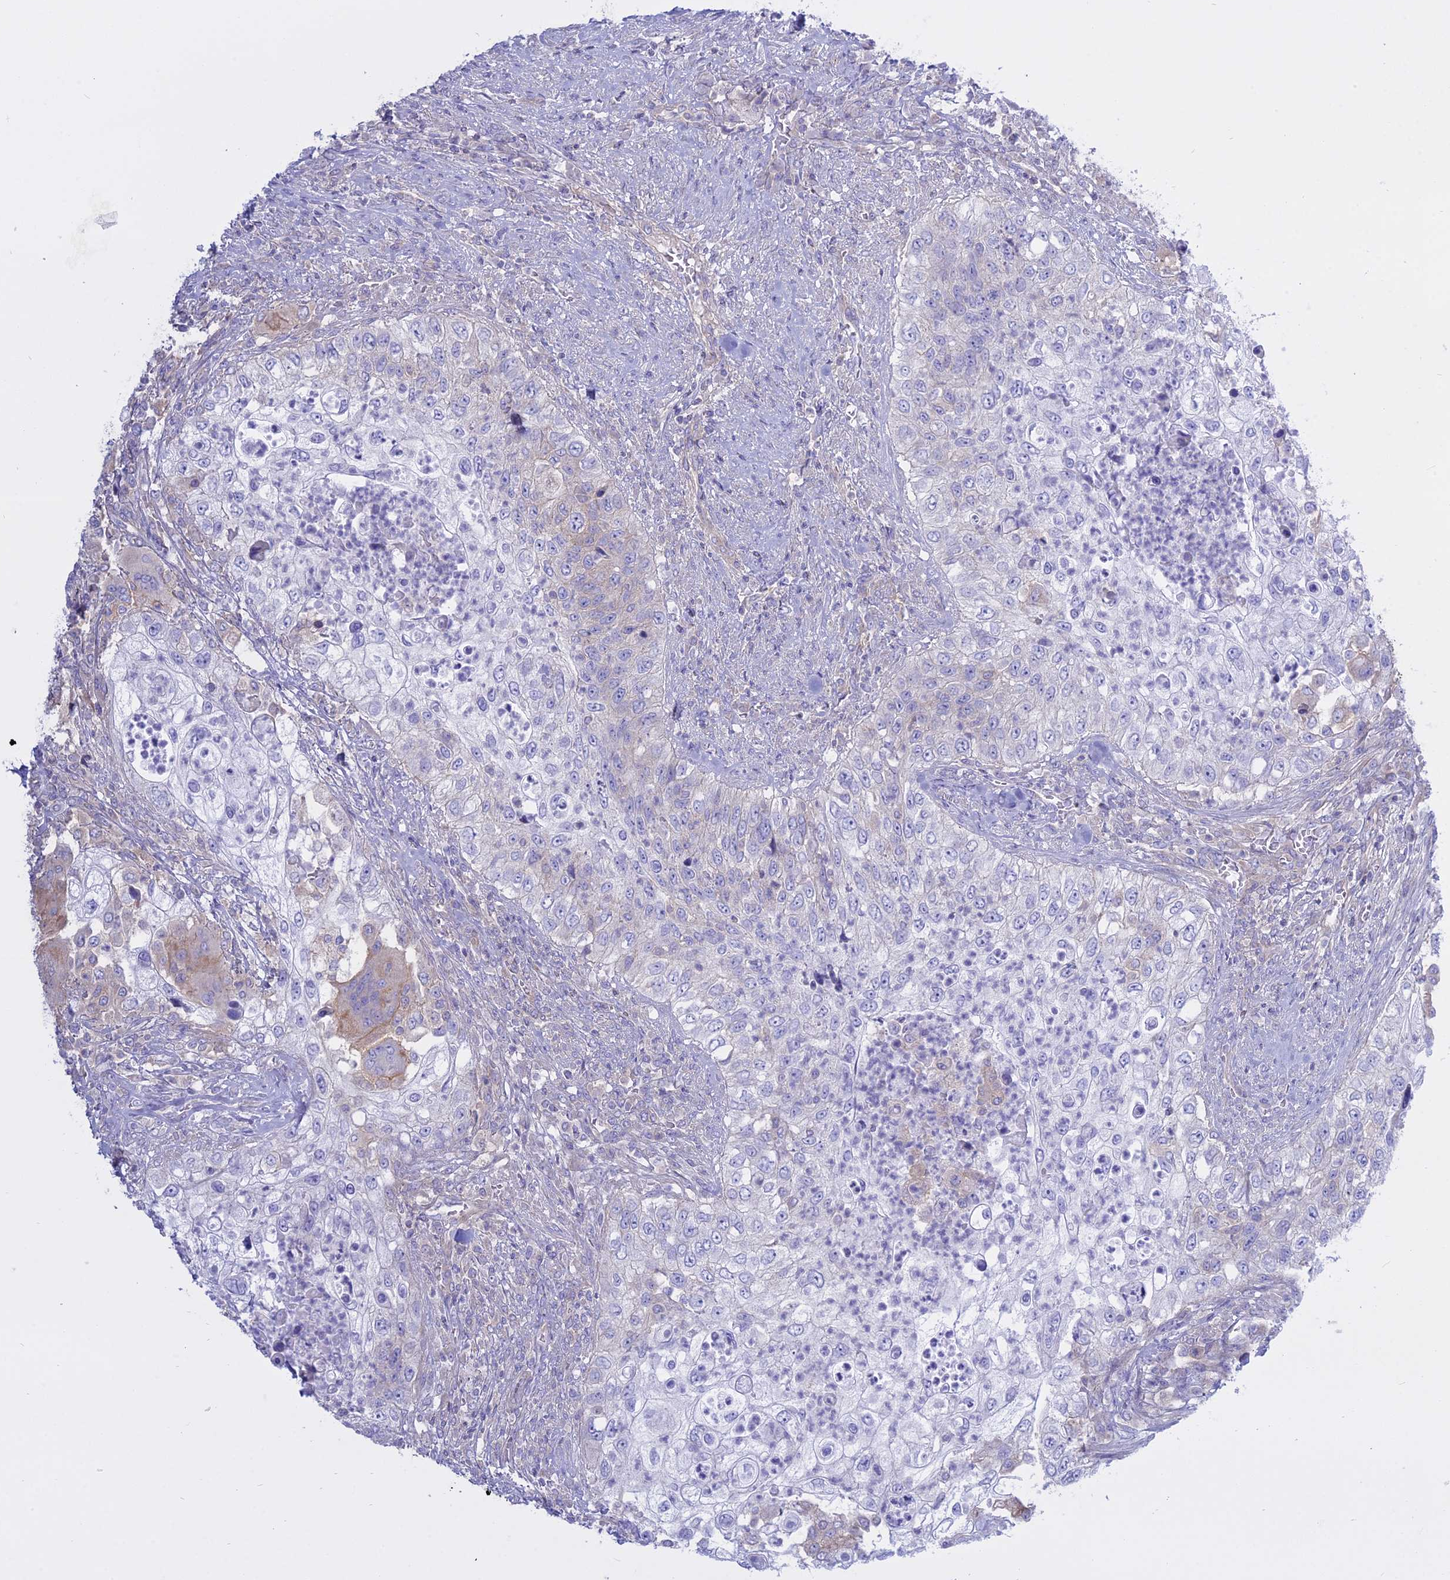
{"staining": {"intensity": "weak", "quantity": "<25%", "location": "cytoplasmic/membranous"}, "tissue": "urothelial cancer", "cell_type": "Tumor cells", "image_type": "cancer", "snomed": [{"axis": "morphology", "description": "Urothelial carcinoma, High grade"}, {"axis": "topography", "description": "Urinary bladder"}], "caption": "Immunohistochemistry histopathology image of neoplastic tissue: human high-grade urothelial carcinoma stained with DAB (3,3'-diaminobenzidine) exhibits no significant protein expression in tumor cells.", "gene": "AHCYL1", "patient": {"sex": "female", "age": 60}}